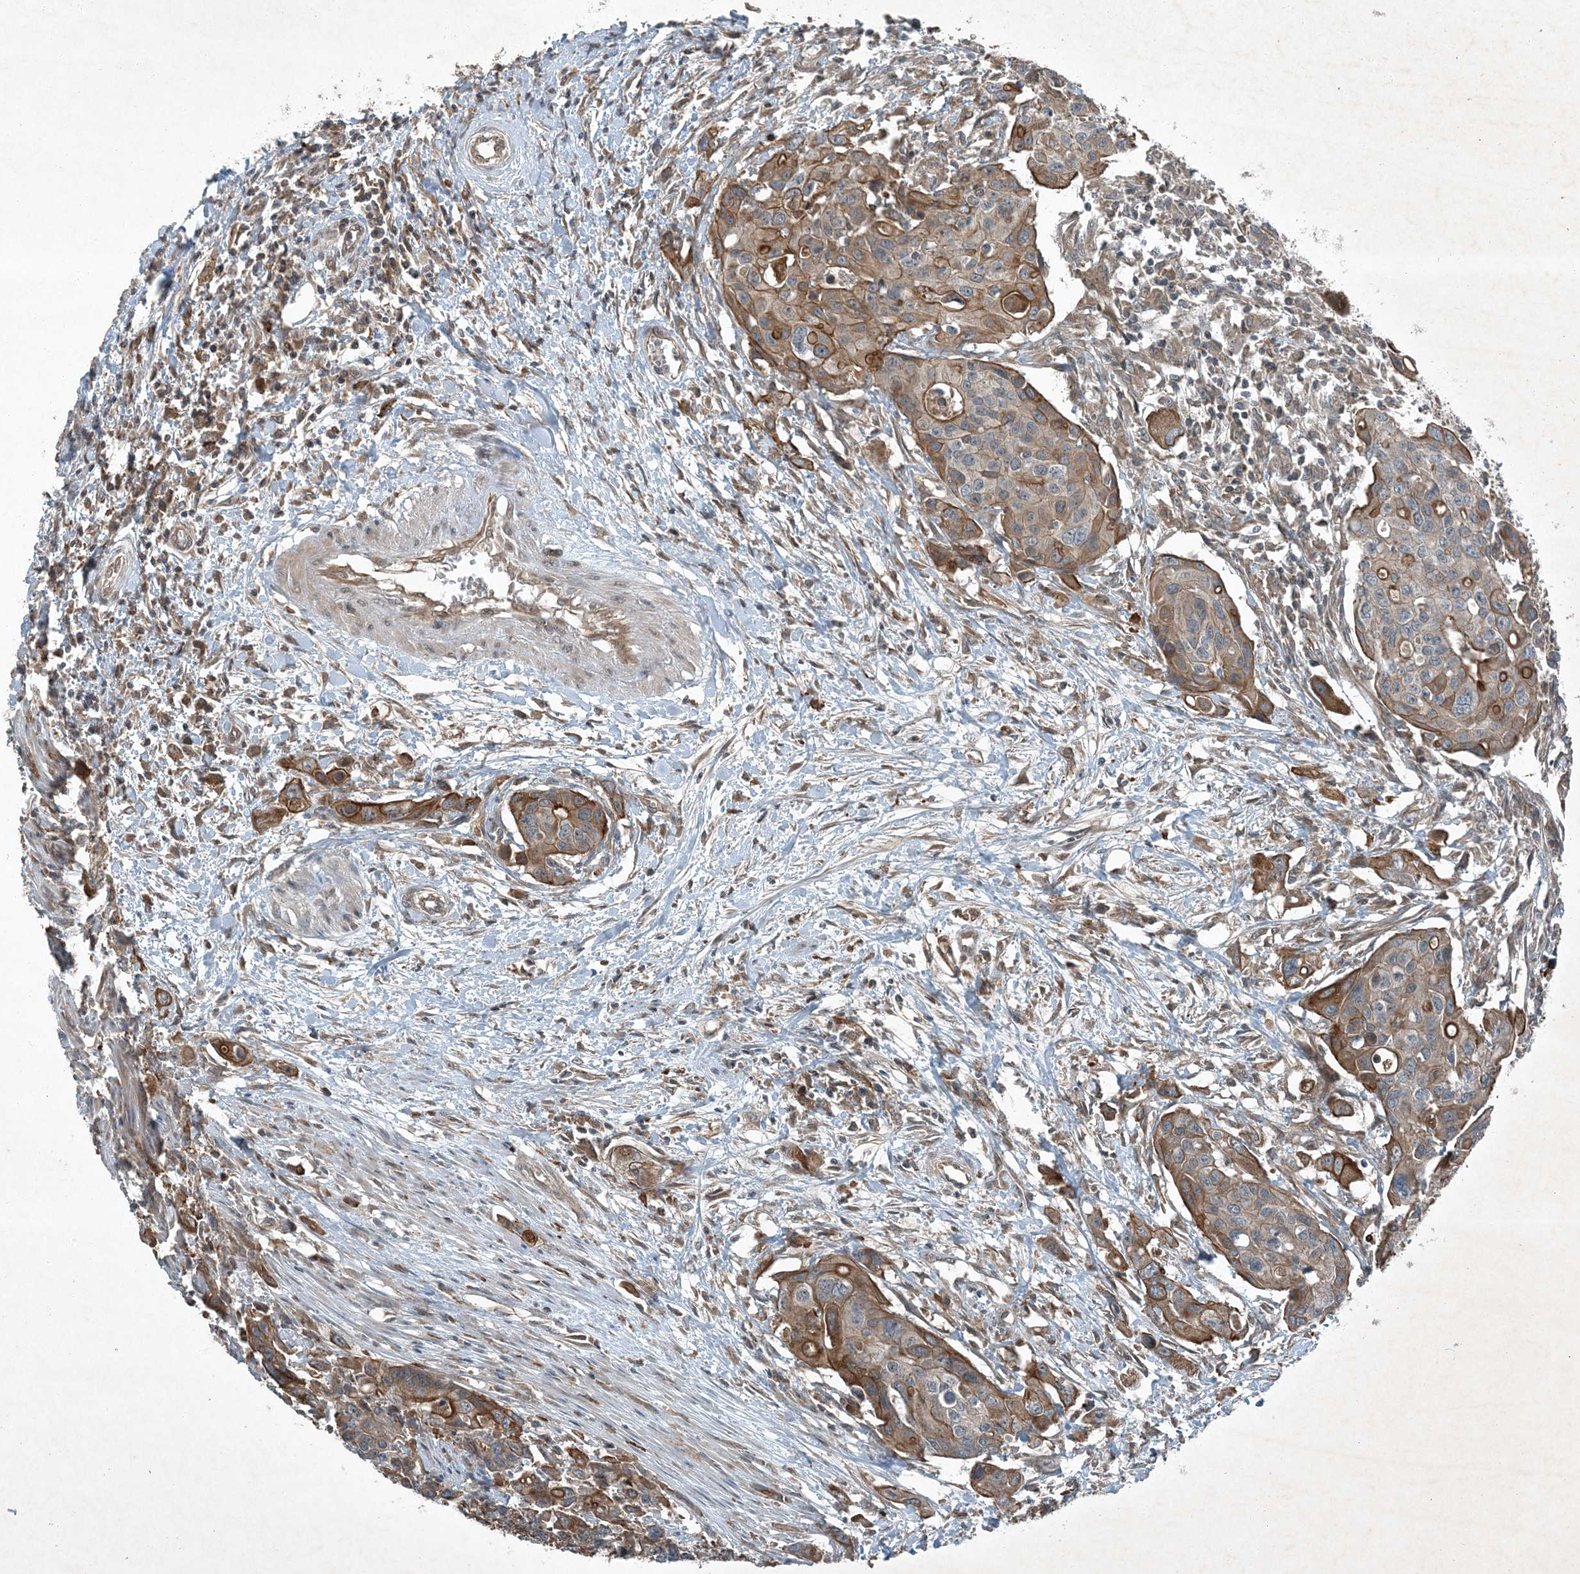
{"staining": {"intensity": "moderate", "quantity": ">75%", "location": "cytoplasmic/membranous"}, "tissue": "colorectal cancer", "cell_type": "Tumor cells", "image_type": "cancer", "snomed": [{"axis": "morphology", "description": "Adenocarcinoma, NOS"}, {"axis": "topography", "description": "Colon"}], "caption": "Moderate cytoplasmic/membranous staining is seen in about >75% of tumor cells in colorectal cancer. The staining was performed using DAB (3,3'-diaminobenzidine) to visualize the protein expression in brown, while the nuclei were stained in blue with hematoxylin (Magnification: 20x).", "gene": "MDN1", "patient": {"sex": "male", "age": 77}}